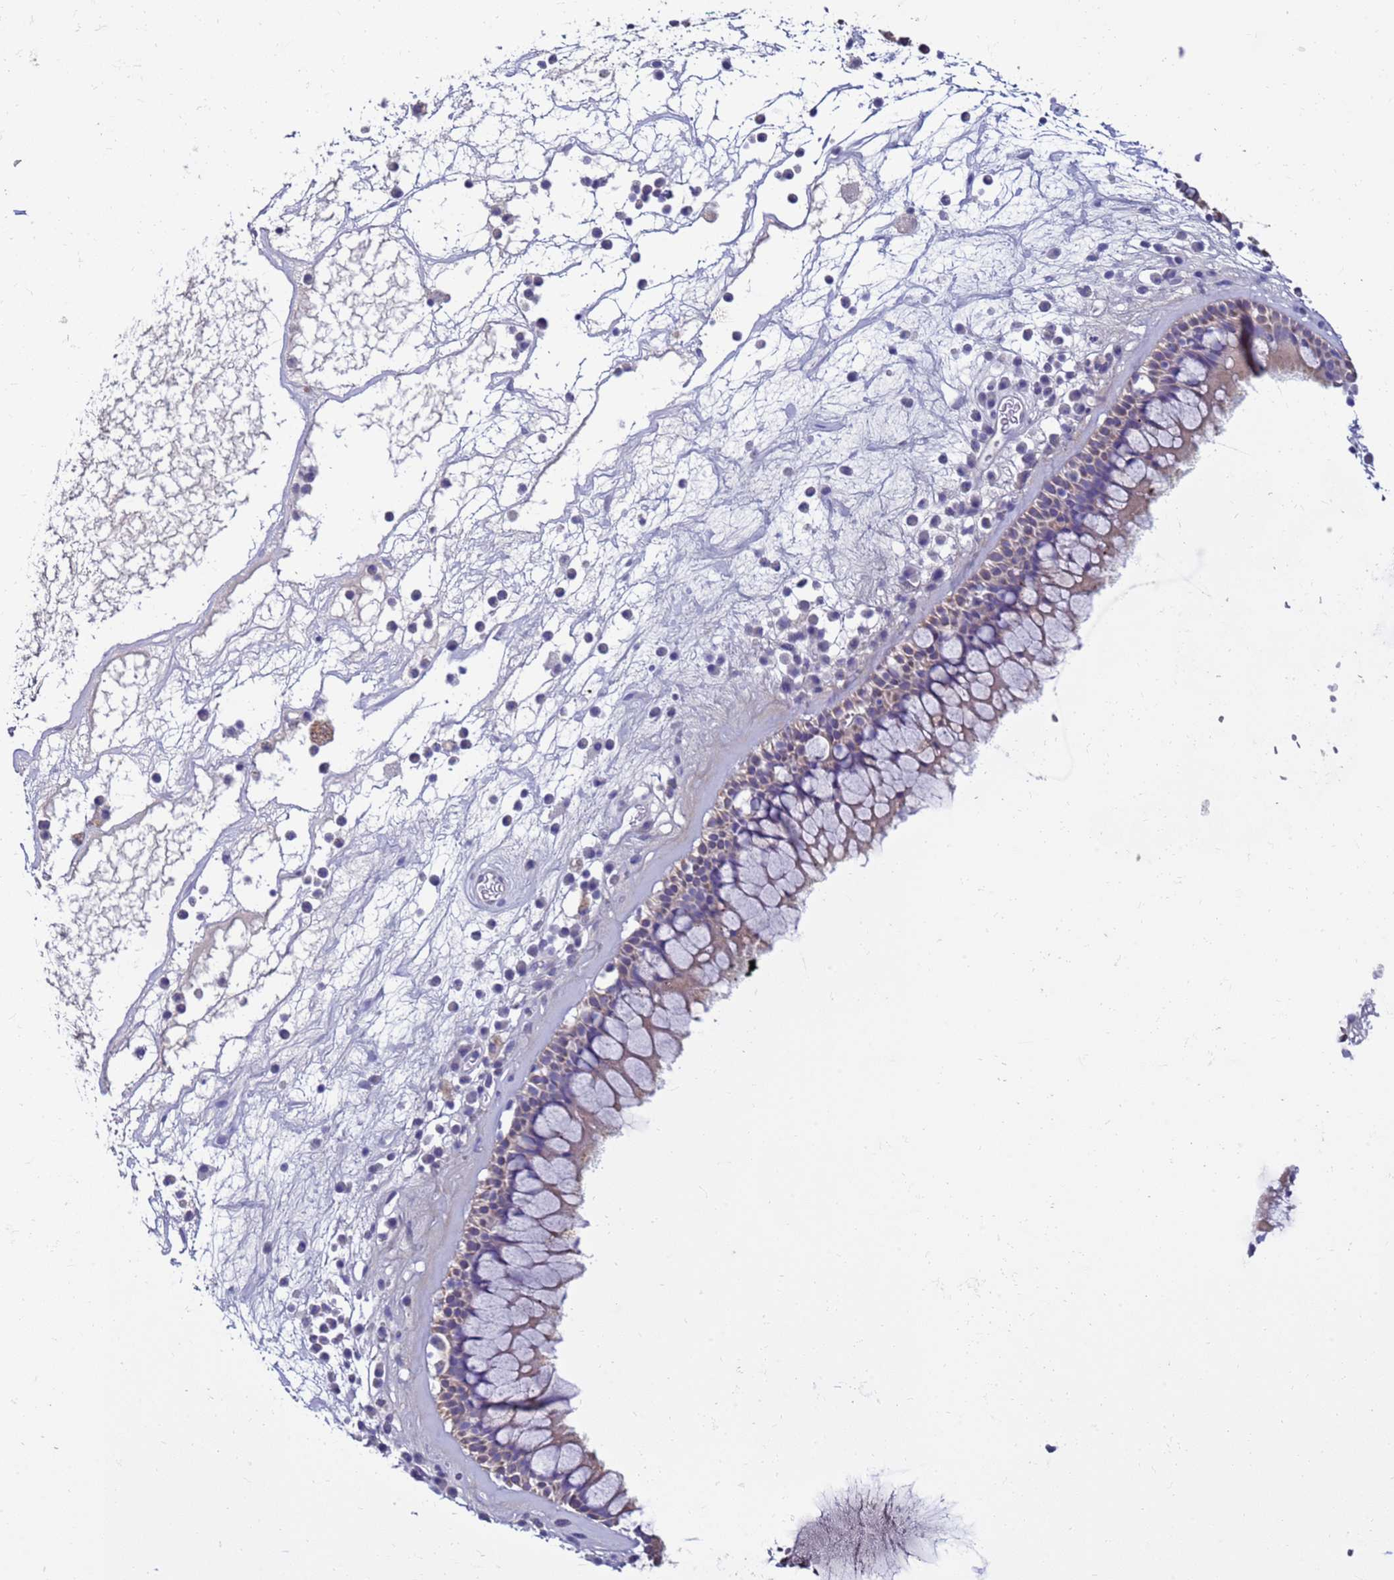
{"staining": {"intensity": "negative", "quantity": "none", "location": "none"}, "tissue": "nasopharynx", "cell_type": "Respiratory epithelial cells", "image_type": "normal", "snomed": [{"axis": "morphology", "description": "Normal tissue, NOS"}, {"axis": "morphology", "description": "Inflammation, NOS"}, {"axis": "topography", "description": "Nasopharynx"}], "caption": "Respiratory epithelial cells are negative for brown protein staining in benign nasopharynx. The staining was performed using DAB (3,3'-diaminobenzidine) to visualize the protein expression in brown, while the nuclei were stained in blue with hematoxylin (Magnification: 20x).", "gene": "TRIM51G", "patient": {"sex": "male", "age": 70}}